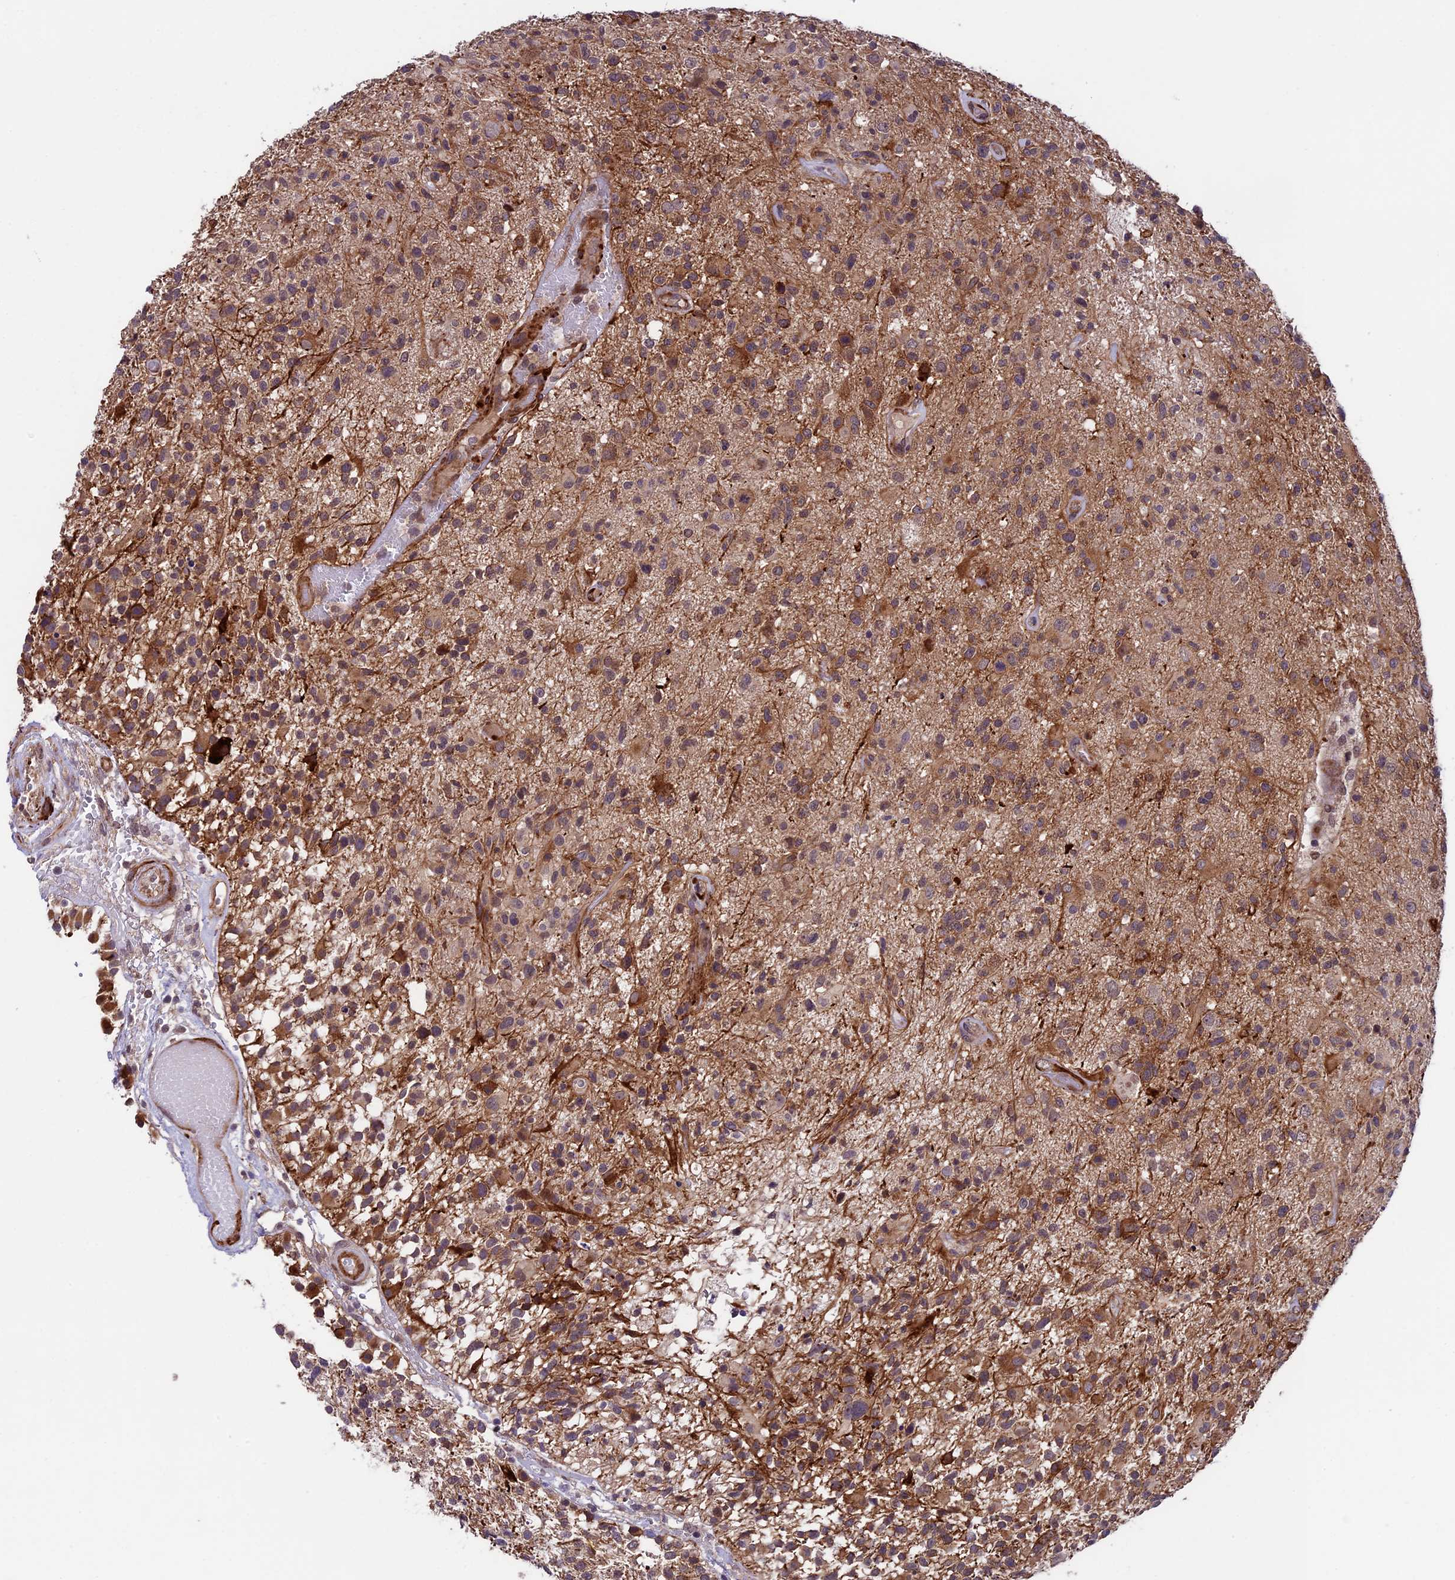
{"staining": {"intensity": "weak", "quantity": "25%-75%", "location": "cytoplasmic/membranous"}, "tissue": "glioma", "cell_type": "Tumor cells", "image_type": "cancer", "snomed": [{"axis": "morphology", "description": "Glioma, malignant, High grade"}, {"axis": "morphology", "description": "Glioblastoma, NOS"}, {"axis": "topography", "description": "Brain"}], "caption": "A high-resolution photomicrograph shows IHC staining of malignant glioma (high-grade), which displays weak cytoplasmic/membranous staining in approximately 25%-75% of tumor cells.", "gene": "SIPA1L3", "patient": {"sex": "male", "age": 60}}